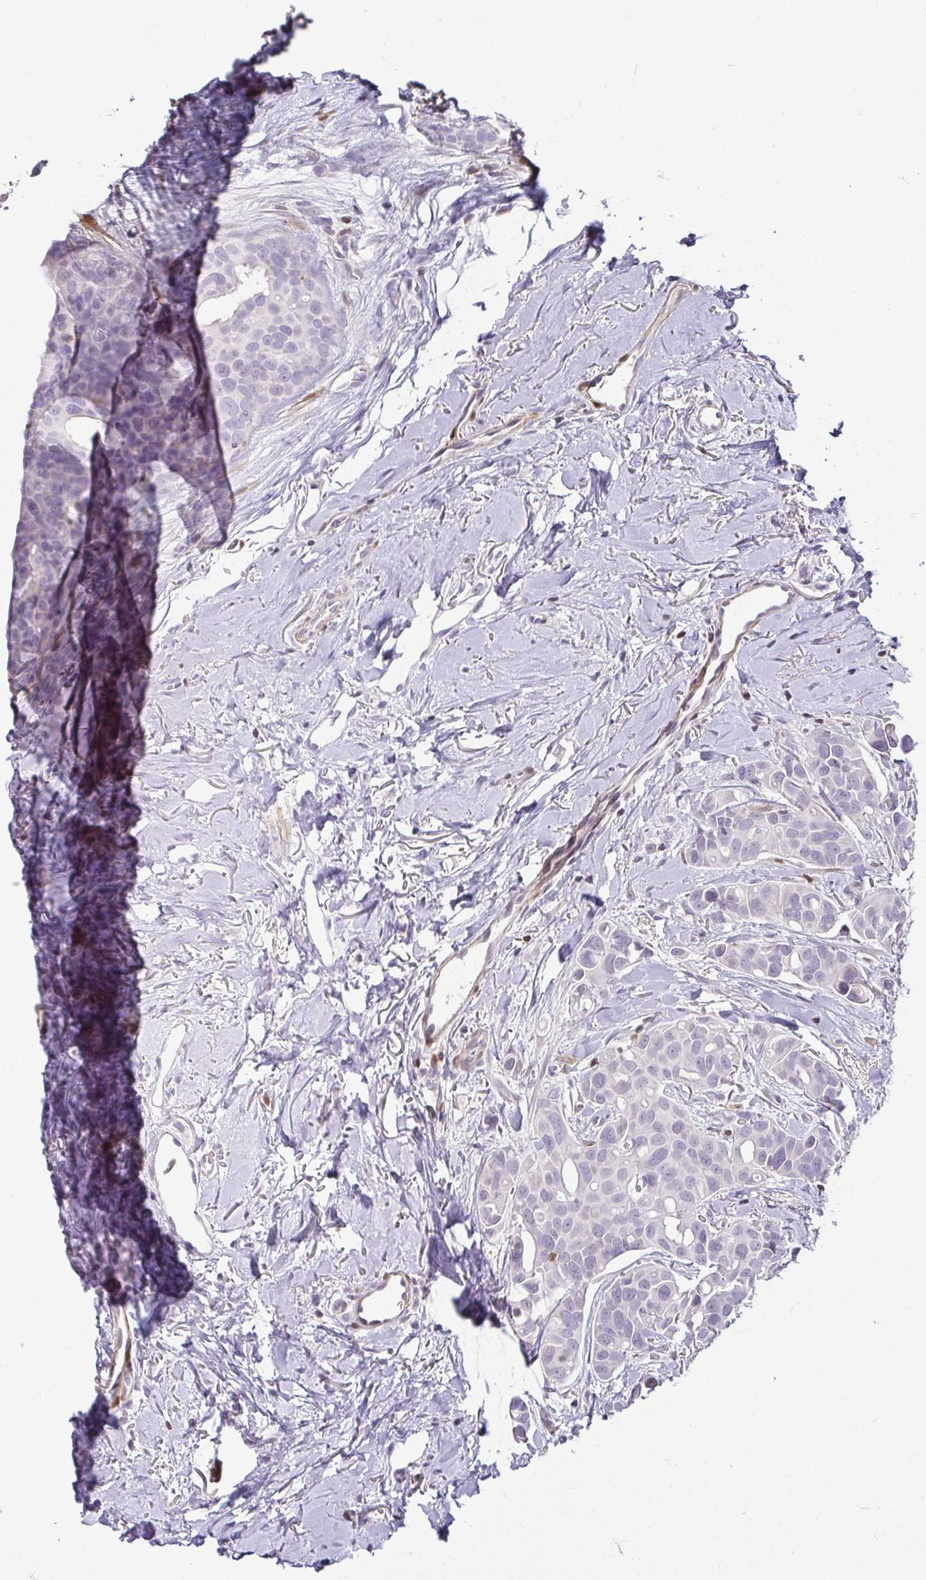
{"staining": {"intensity": "negative", "quantity": "none", "location": "none"}, "tissue": "breast cancer", "cell_type": "Tumor cells", "image_type": "cancer", "snomed": [{"axis": "morphology", "description": "Duct carcinoma"}, {"axis": "topography", "description": "Breast"}], "caption": "Protein analysis of breast cancer (intraductal carcinoma) demonstrates no significant expression in tumor cells.", "gene": "HOPX", "patient": {"sex": "female", "age": 54}}